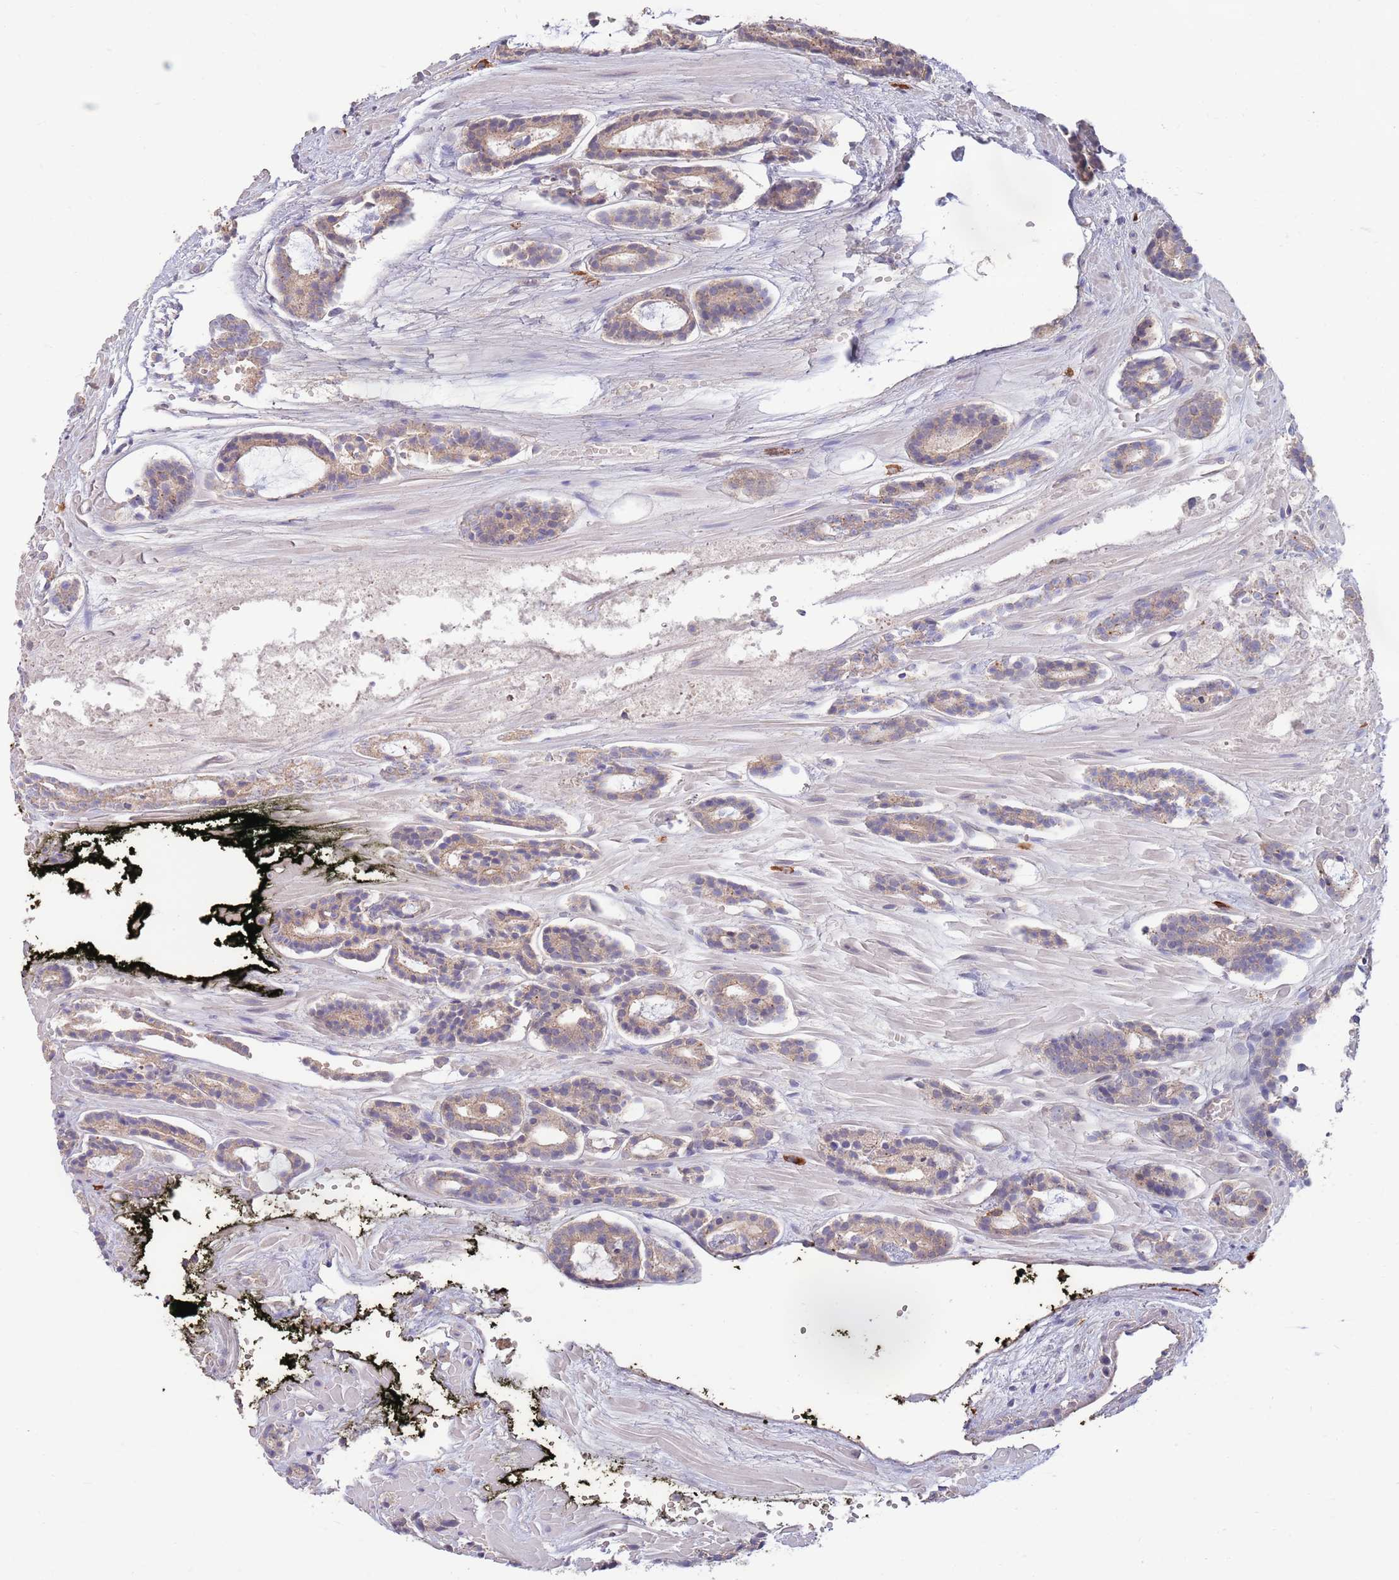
{"staining": {"intensity": "moderate", "quantity": ">75%", "location": "cytoplasmic/membranous"}, "tissue": "prostate cancer", "cell_type": "Tumor cells", "image_type": "cancer", "snomed": [{"axis": "morphology", "description": "Adenocarcinoma, High grade"}, {"axis": "topography", "description": "Prostate"}], "caption": "A brown stain shows moderate cytoplasmic/membranous positivity of a protein in human prostate cancer (adenocarcinoma (high-grade)) tumor cells.", "gene": "MARVELD2", "patient": {"sex": "male", "age": 71}}